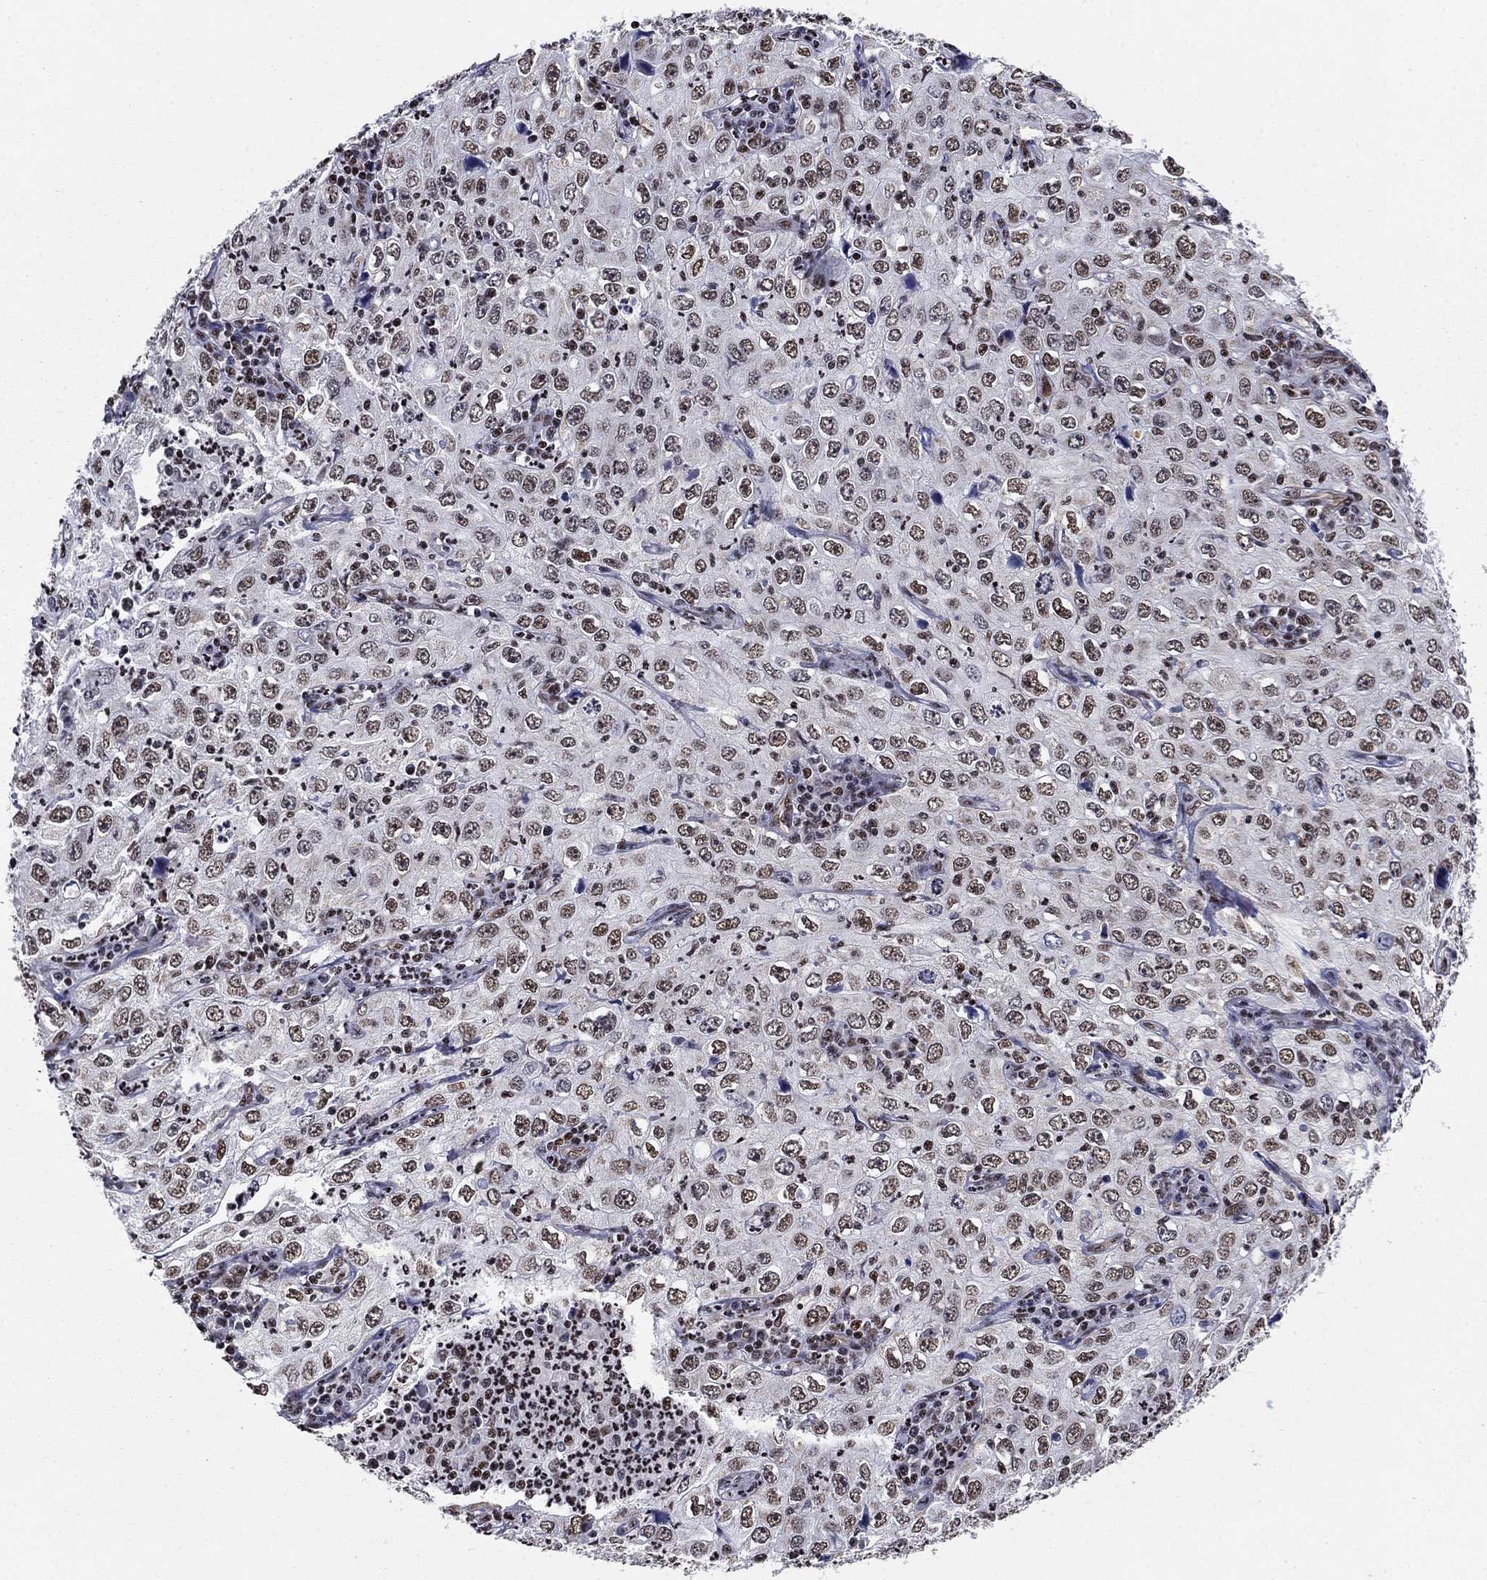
{"staining": {"intensity": "moderate", "quantity": ">75%", "location": "nuclear"}, "tissue": "cervical cancer", "cell_type": "Tumor cells", "image_type": "cancer", "snomed": [{"axis": "morphology", "description": "Squamous cell carcinoma, NOS"}, {"axis": "topography", "description": "Cervix"}], "caption": "An immunohistochemistry histopathology image of neoplastic tissue is shown. Protein staining in brown labels moderate nuclear positivity in cervical squamous cell carcinoma within tumor cells. Using DAB (brown) and hematoxylin (blue) stains, captured at high magnification using brightfield microscopy.", "gene": "N4BP2", "patient": {"sex": "female", "age": 24}}